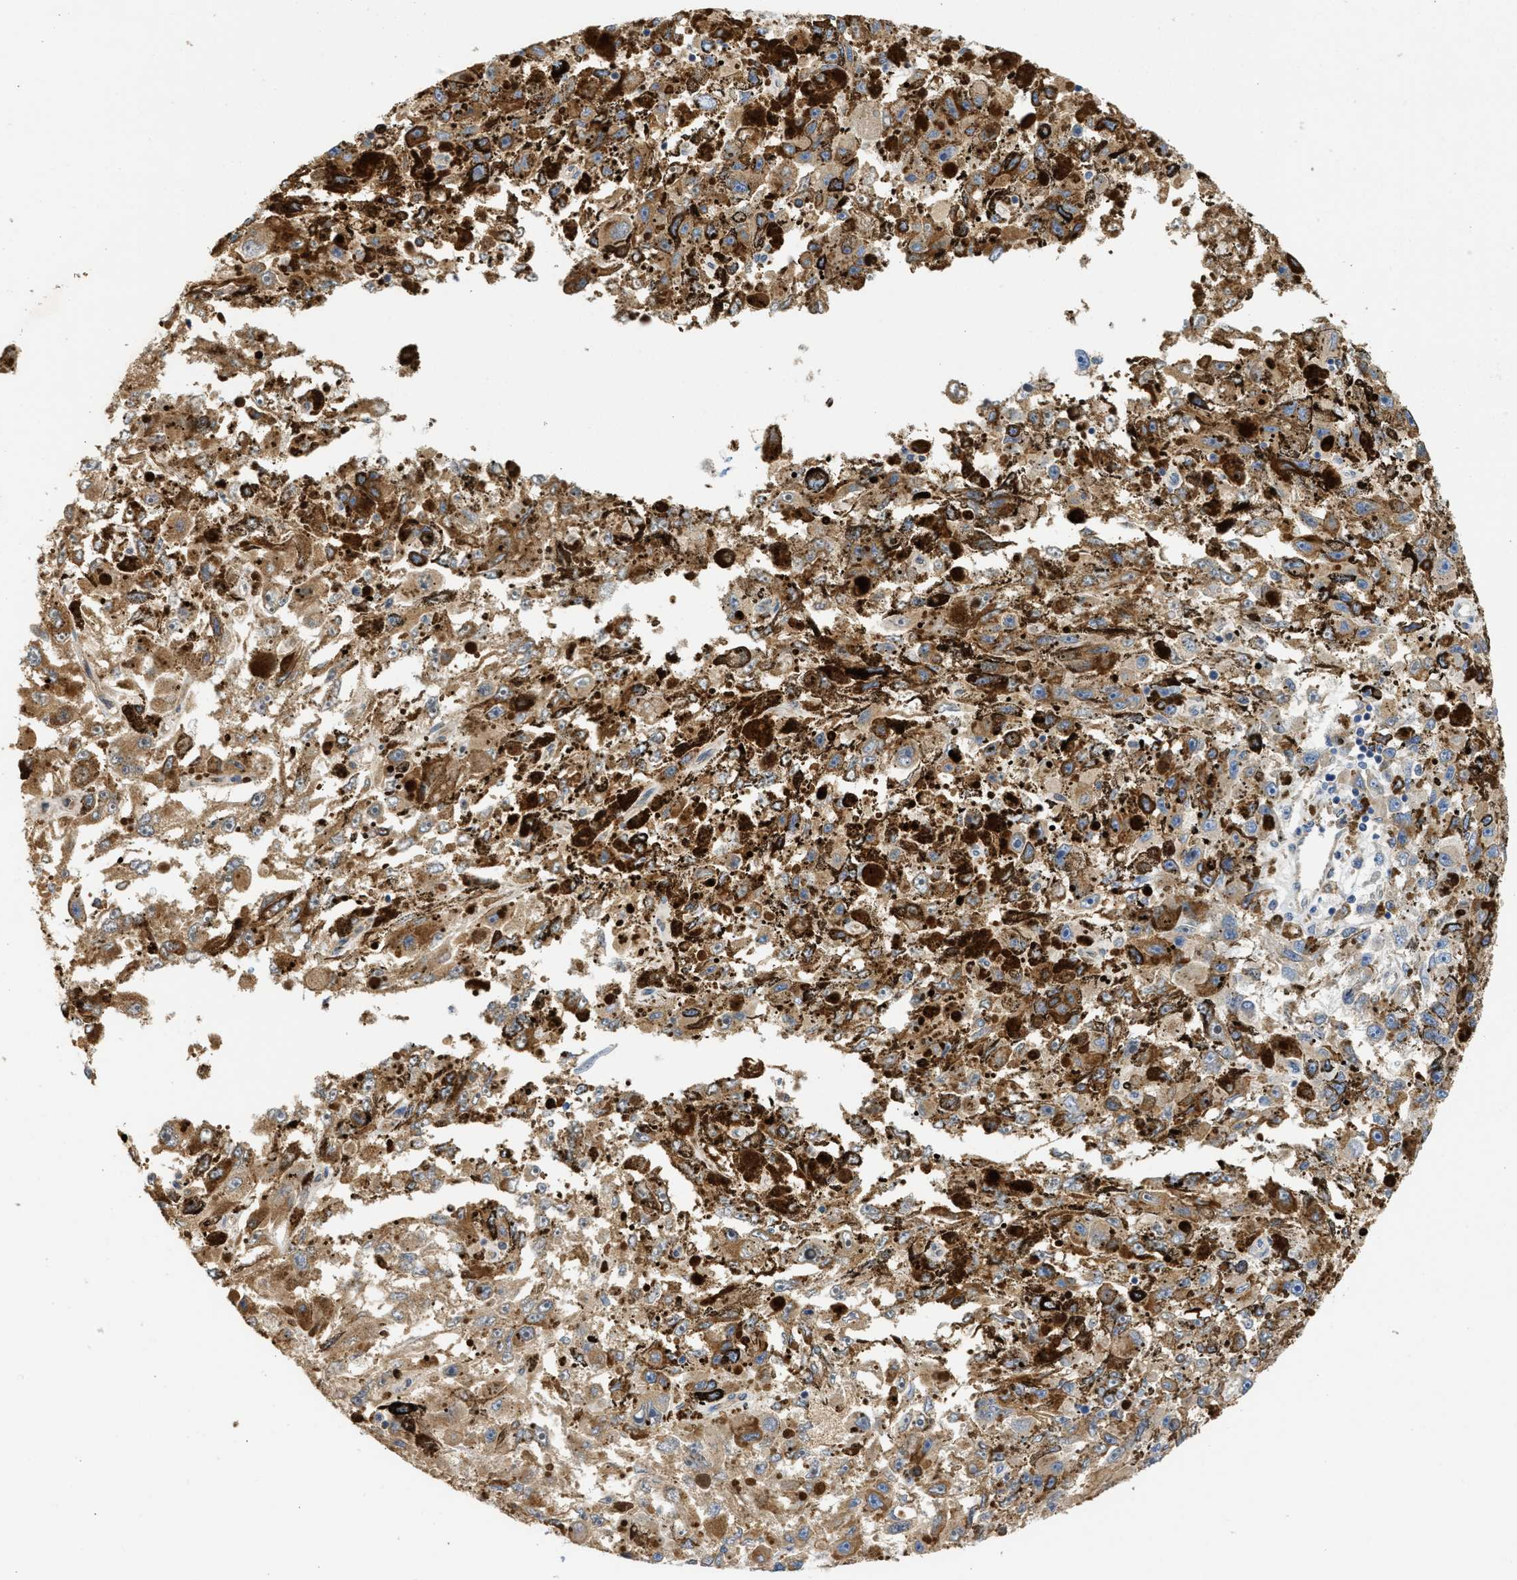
{"staining": {"intensity": "weak", "quantity": "25%-75%", "location": "cytoplasmic/membranous"}, "tissue": "melanoma", "cell_type": "Tumor cells", "image_type": "cancer", "snomed": [{"axis": "morphology", "description": "Malignant melanoma, NOS"}, {"axis": "topography", "description": "Skin"}], "caption": "Melanoma was stained to show a protein in brown. There is low levels of weak cytoplasmic/membranous positivity in about 25%-75% of tumor cells.", "gene": "TMED1", "patient": {"sex": "female", "age": 104}}